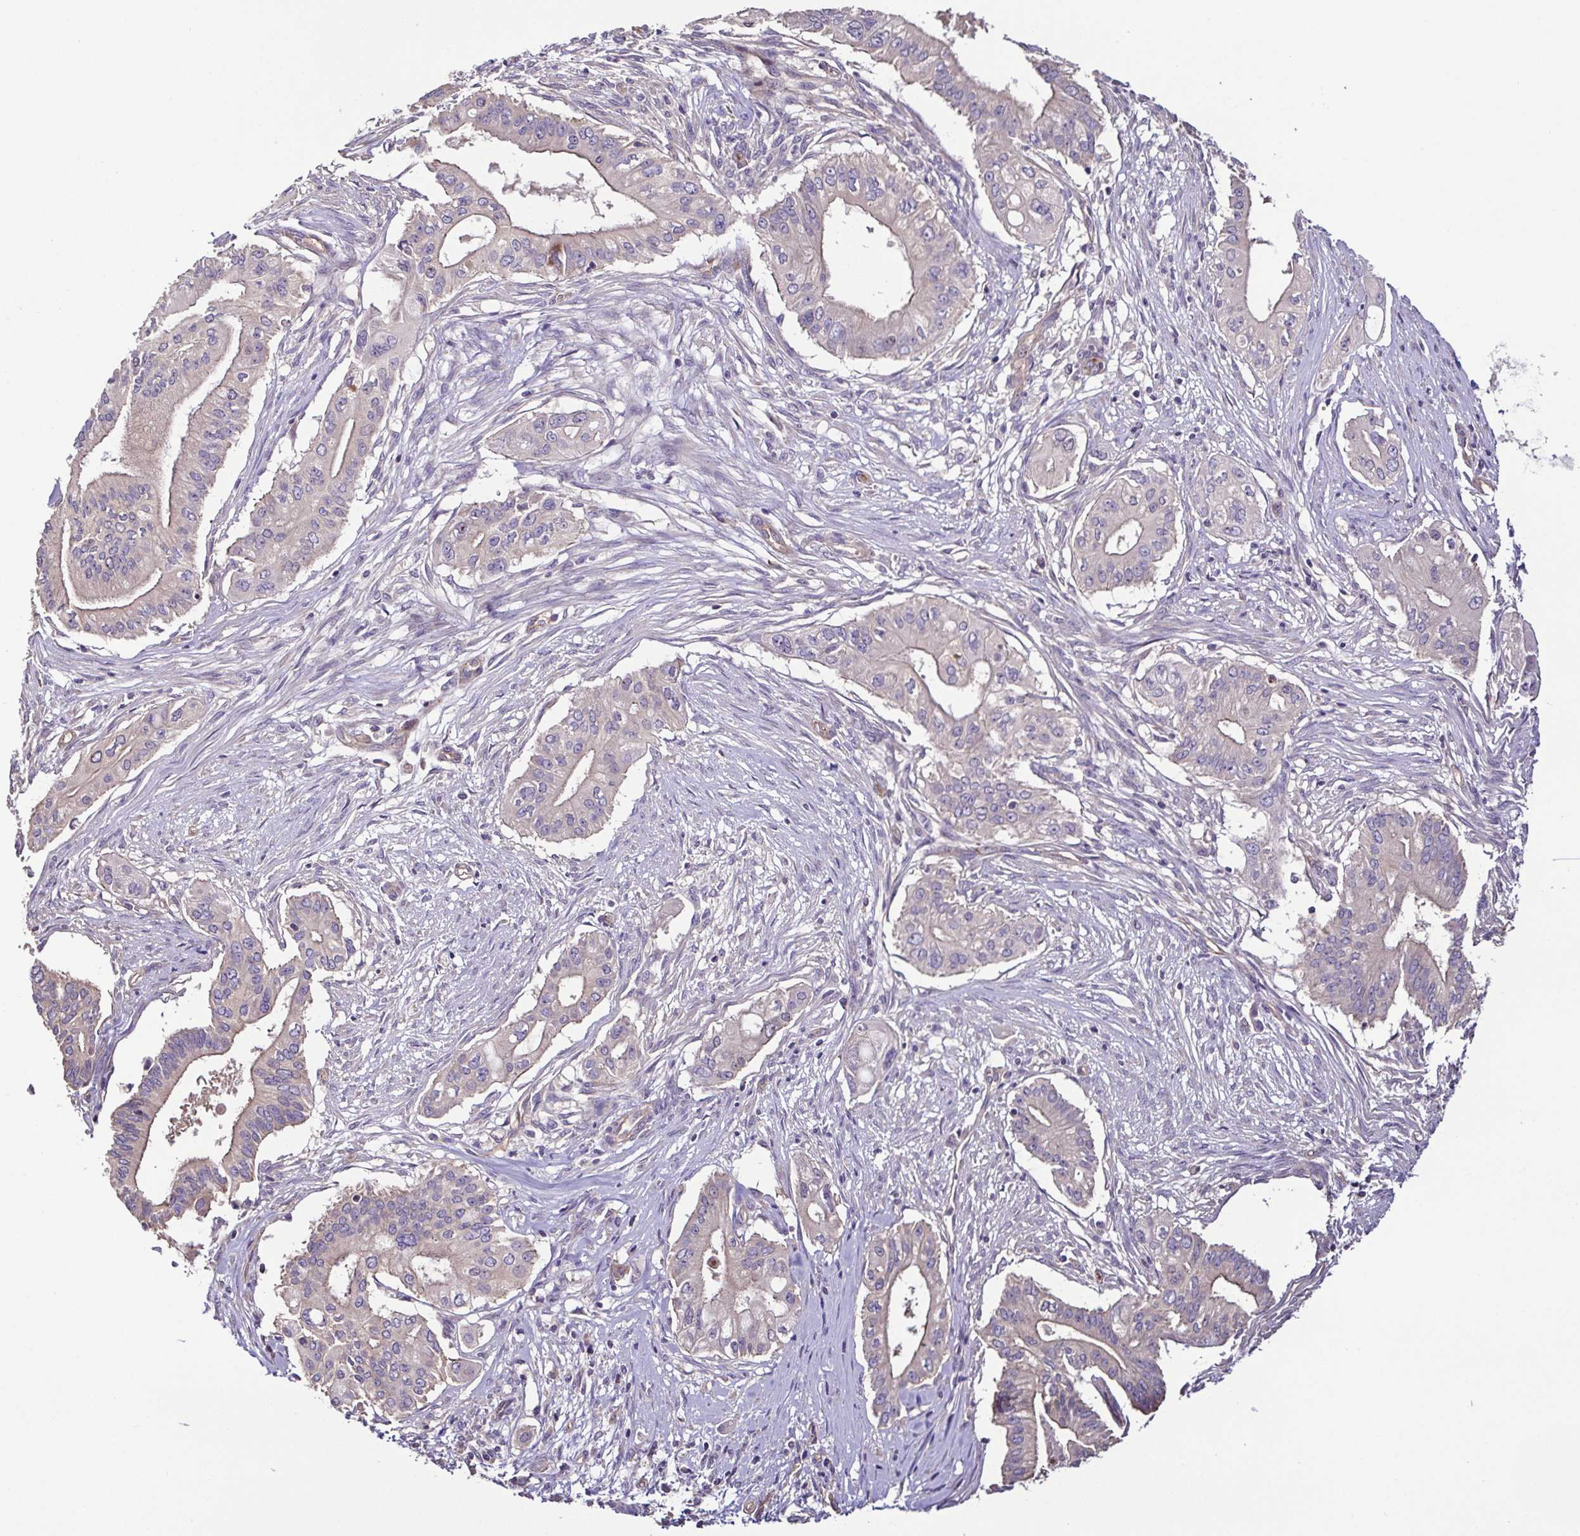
{"staining": {"intensity": "negative", "quantity": "none", "location": "none"}, "tissue": "pancreatic cancer", "cell_type": "Tumor cells", "image_type": "cancer", "snomed": [{"axis": "morphology", "description": "Adenocarcinoma, NOS"}, {"axis": "topography", "description": "Pancreas"}], "caption": "There is no significant positivity in tumor cells of pancreatic adenocarcinoma. Nuclei are stained in blue.", "gene": "LMOD2", "patient": {"sex": "female", "age": 68}}